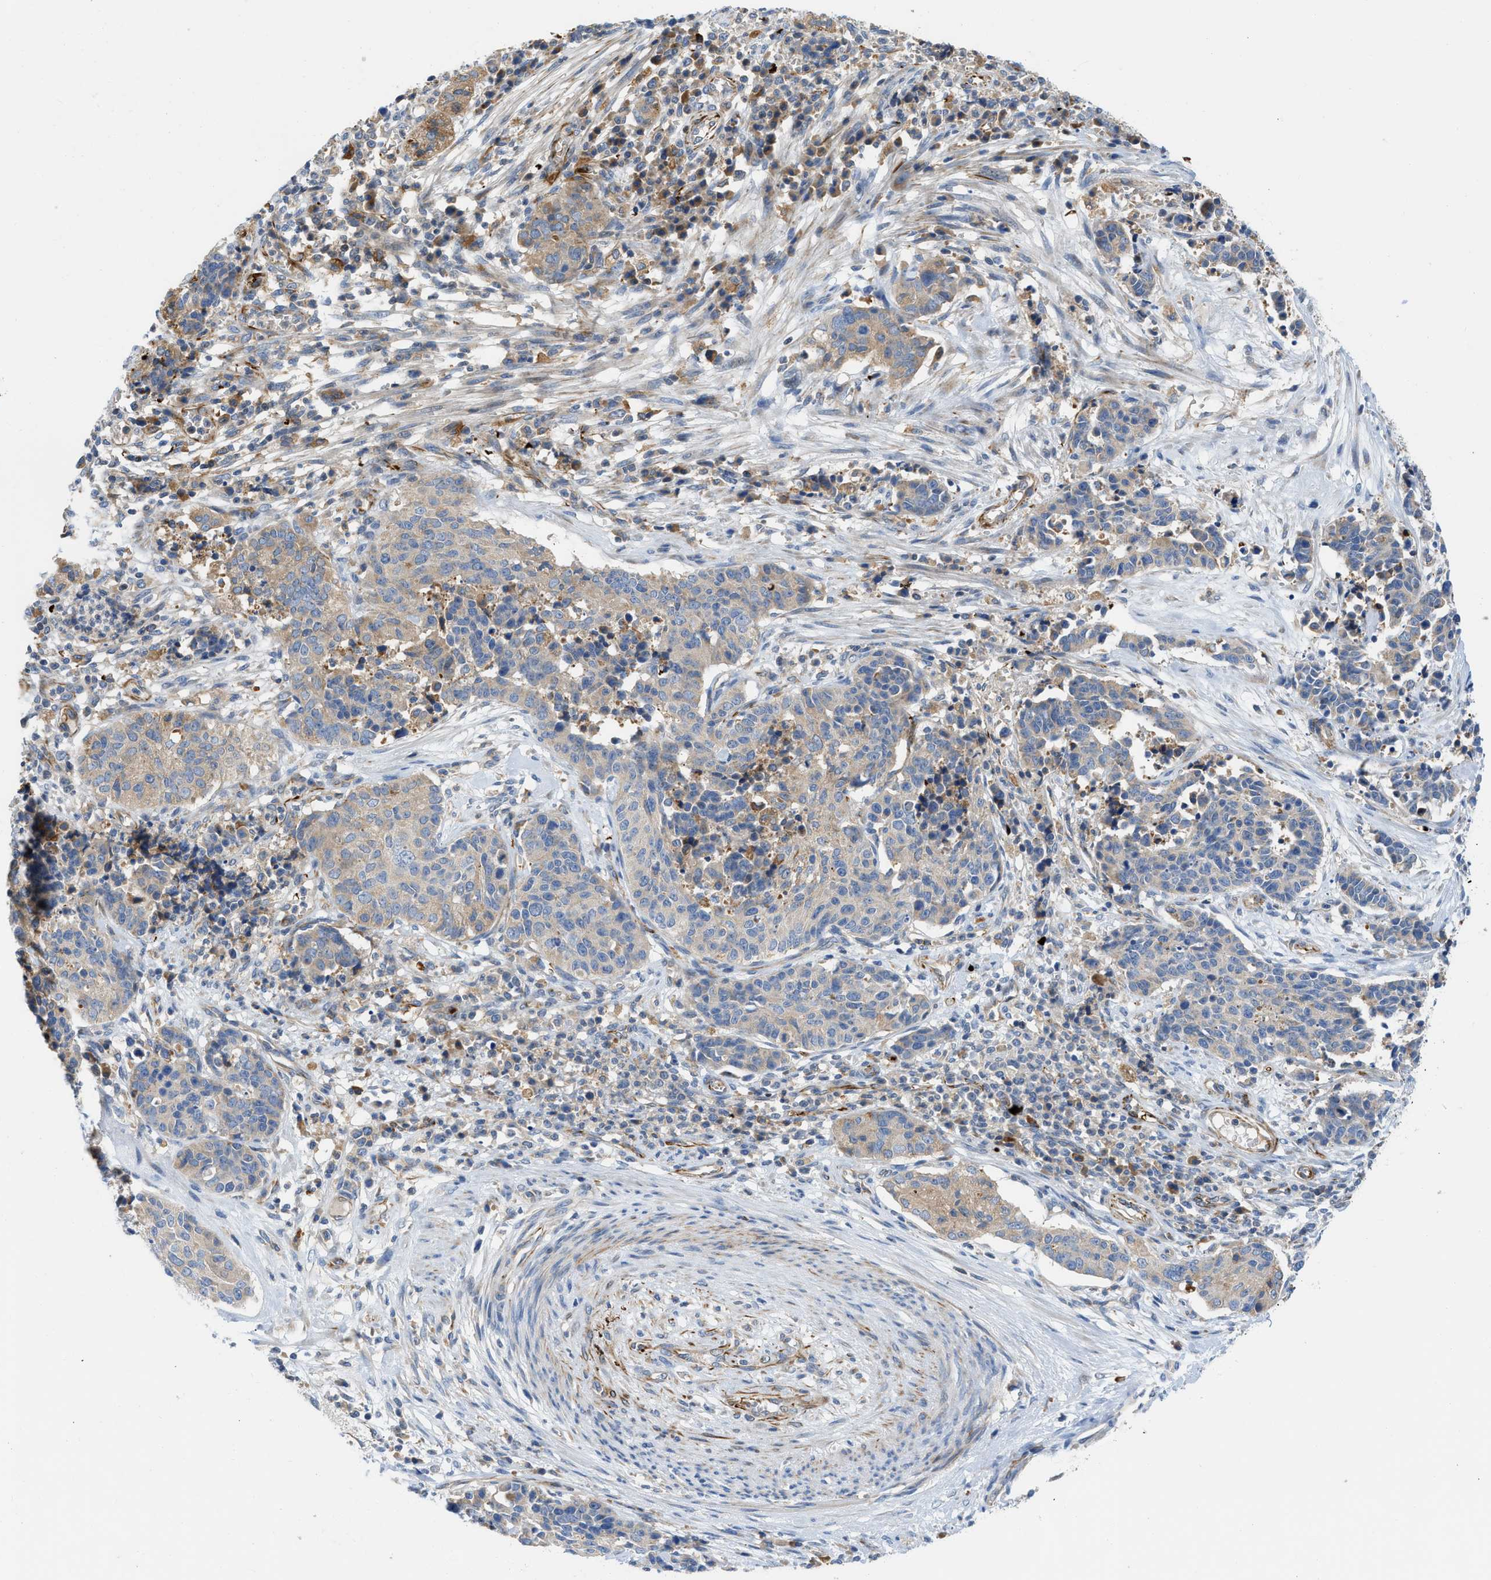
{"staining": {"intensity": "weak", "quantity": "25%-75%", "location": "cytoplasmic/membranous"}, "tissue": "cervical cancer", "cell_type": "Tumor cells", "image_type": "cancer", "snomed": [{"axis": "morphology", "description": "Squamous cell carcinoma, NOS"}, {"axis": "topography", "description": "Cervix"}], "caption": "About 25%-75% of tumor cells in cervical squamous cell carcinoma show weak cytoplasmic/membranous protein staining as visualized by brown immunohistochemical staining.", "gene": "ZNF831", "patient": {"sex": "female", "age": 35}}